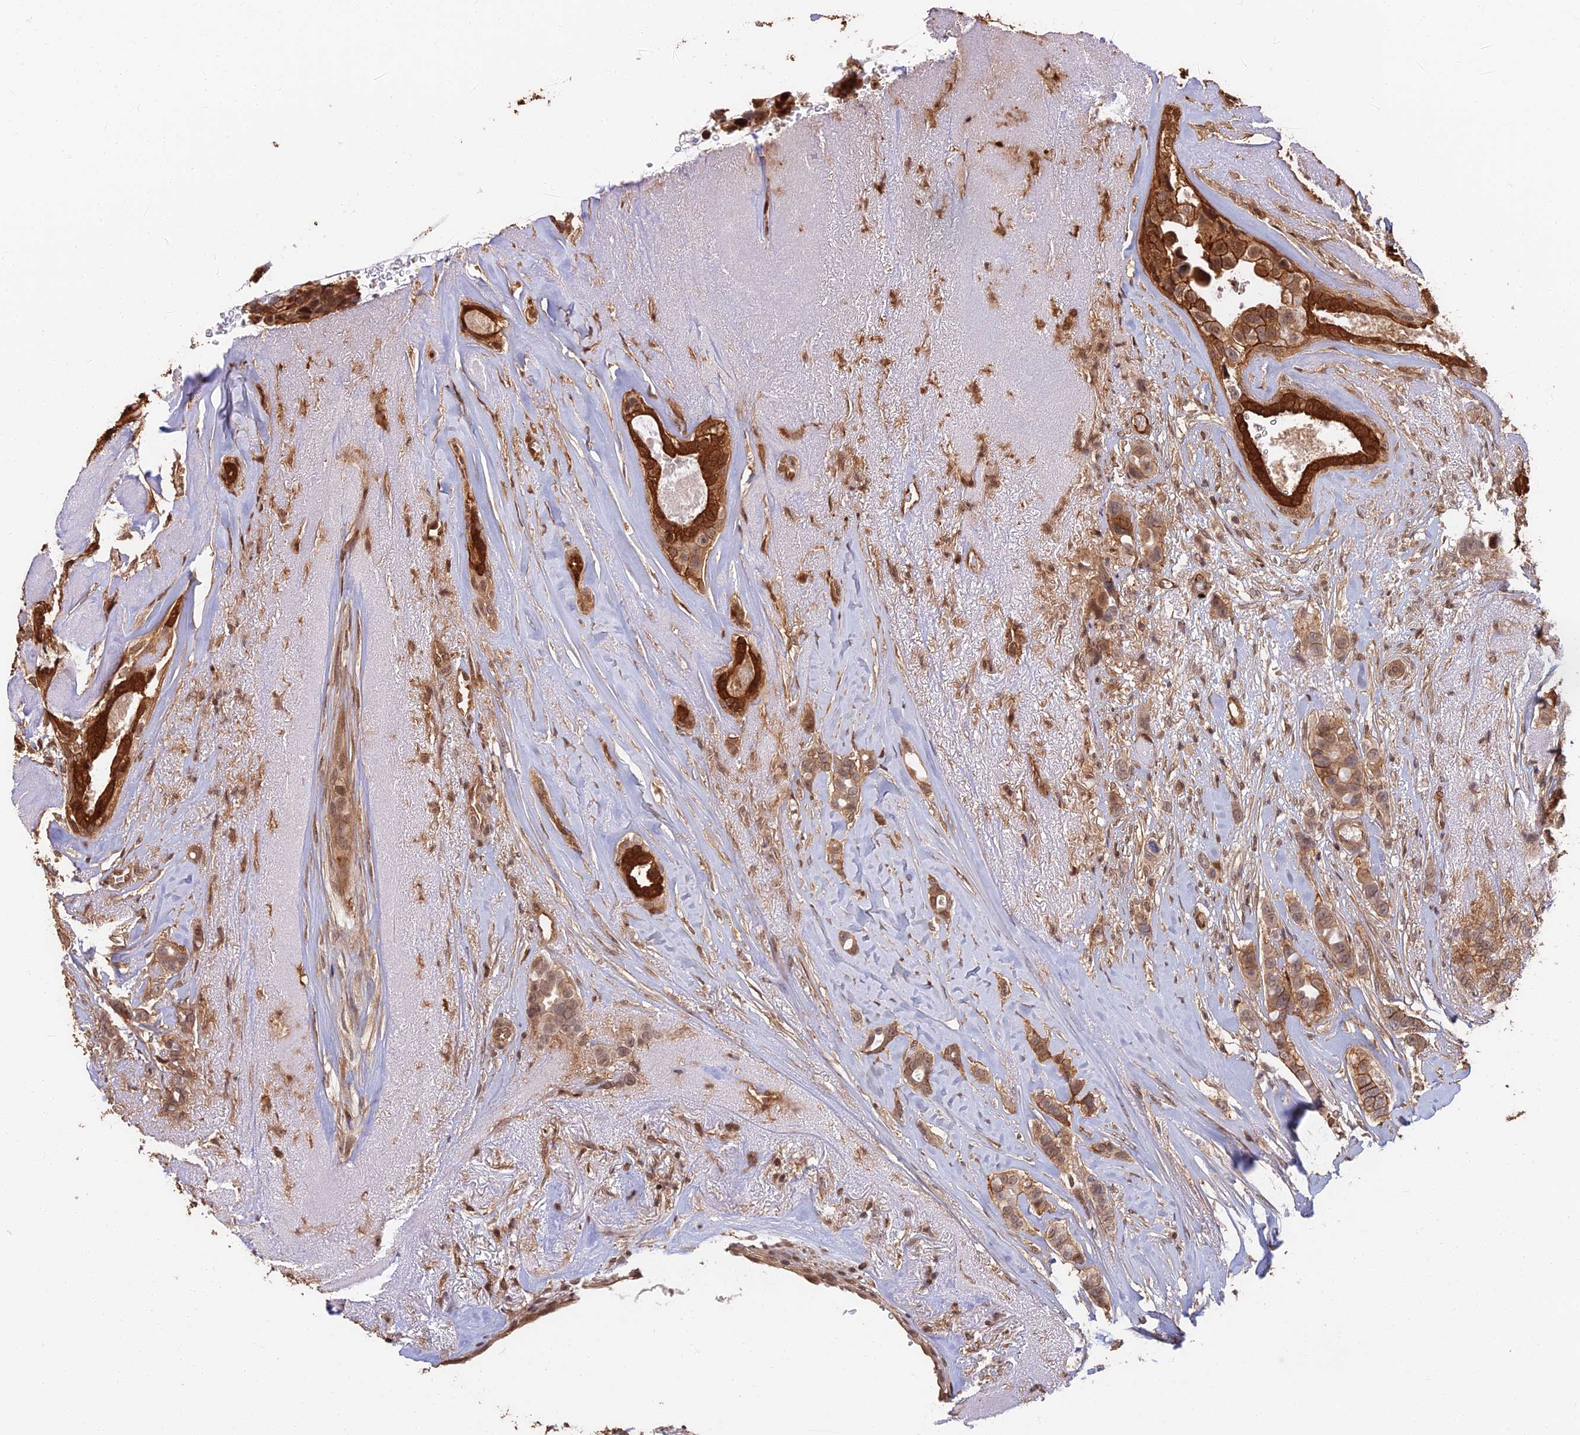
{"staining": {"intensity": "moderate", "quantity": ">75%", "location": "cytoplasmic/membranous,nuclear"}, "tissue": "breast cancer", "cell_type": "Tumor cells", "image_type": "cancer", "snomed": [{"axis": "morphology", "description": "Lobular carcinoma"}, {"axis": "topography", "description": "Breast"}], "caption": "A brown stain highlights moderate cytoplasmic/membranous and nuclear positivity of a protein in human breast lobular carcinoma tumor cells.", "gene": "LRRN3", "patient": {"sex": "female", "age": 51}}